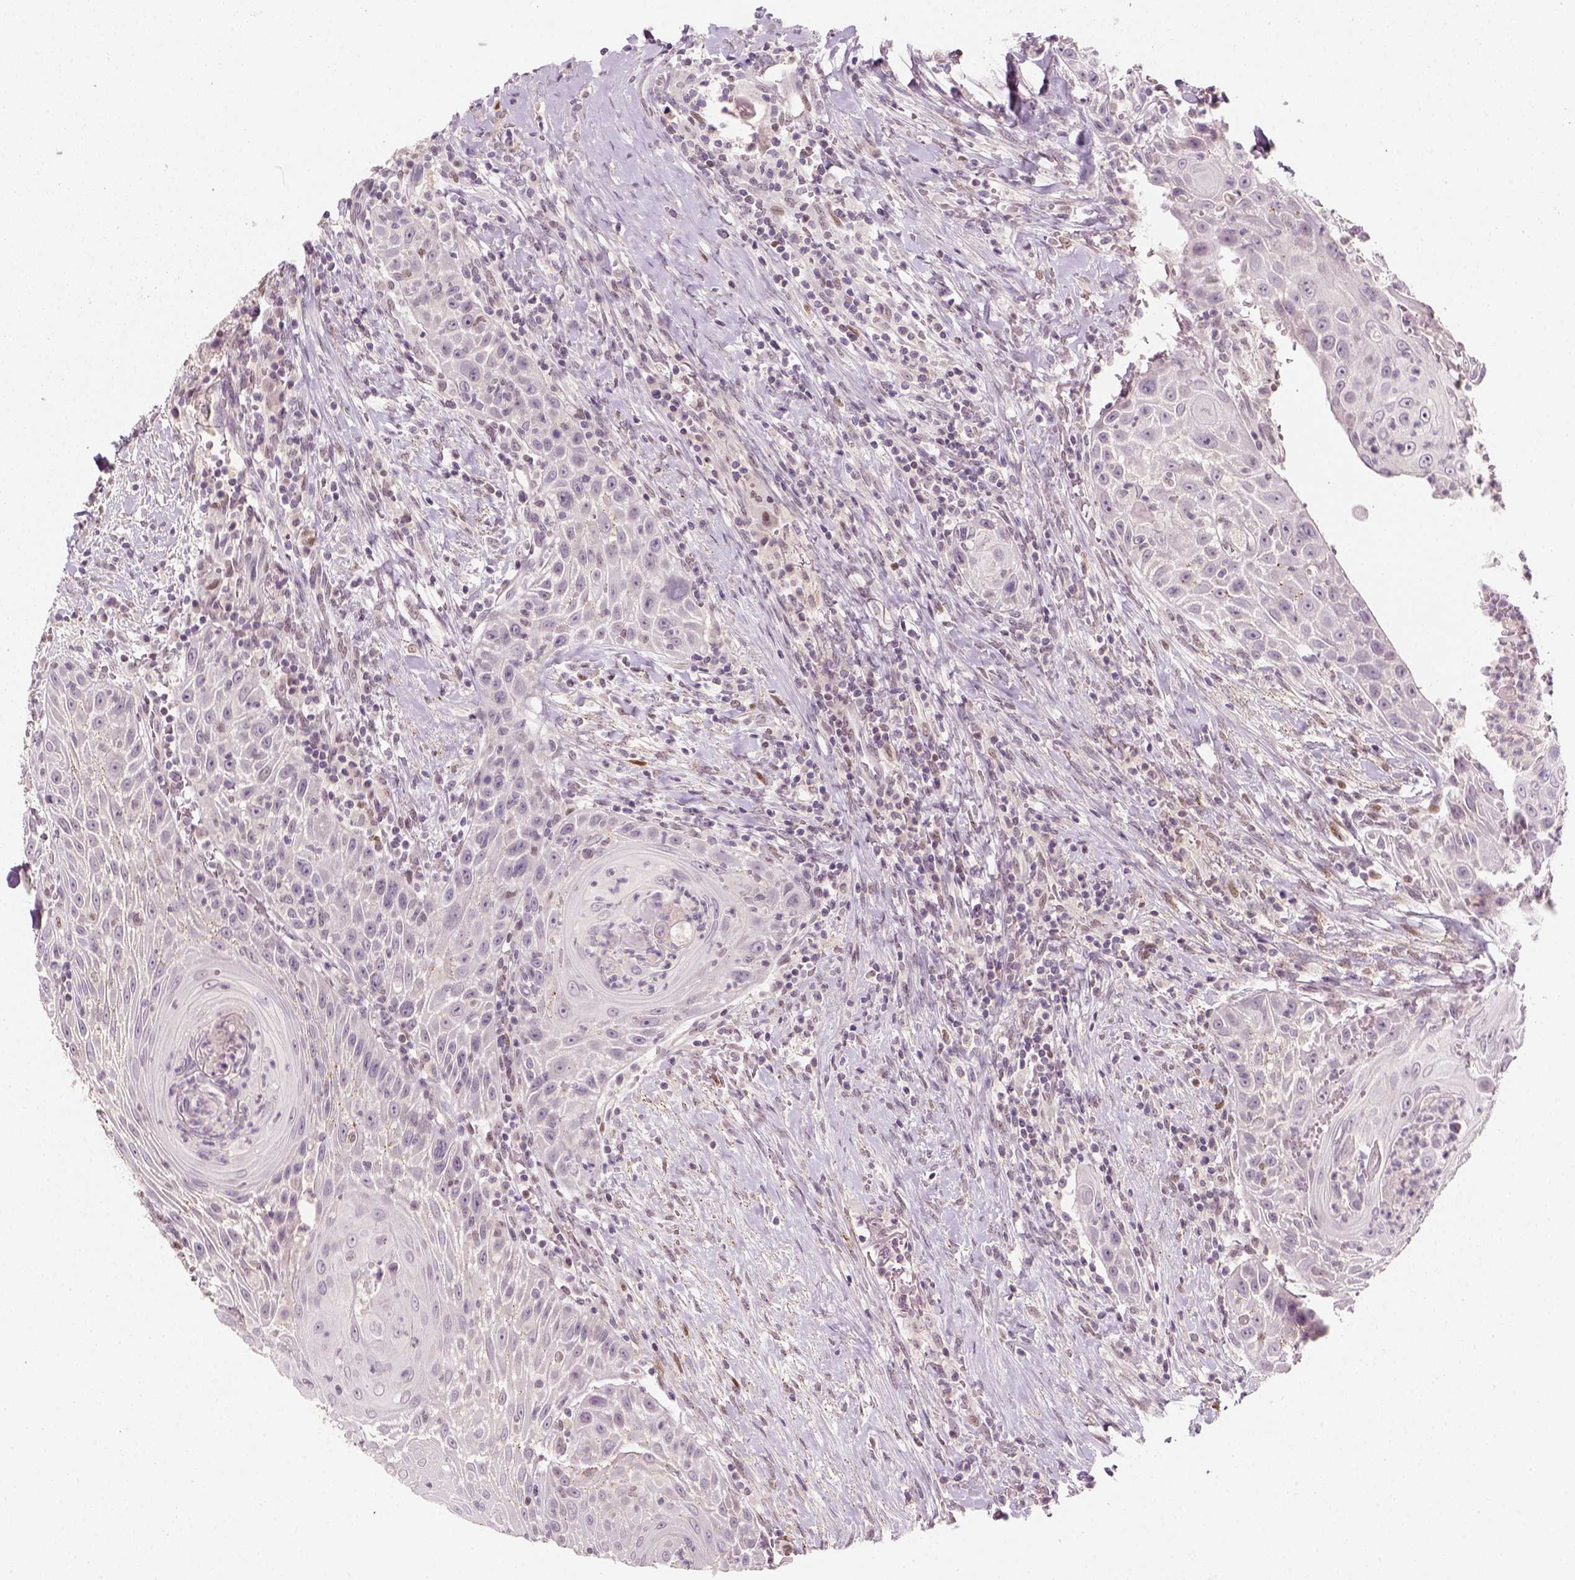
{"staining": {"intensity": "negative", "quantity": "none", "location": "none"}, "tissue": "head and neck cancer", "cell_type": "Tumor cells", "image_type": "cancer", "snomed": [{"axis": "morphology", "description": "Squamous cell carcinoma, NOS"}, {"axis": "topography", "description": "Head-Neck"}], "caption": "IHC of human head and neck cancer demonstrates no expression in tumor cells.", "gene": "TP53", "patient": {"sex": "male", "age": 69}}